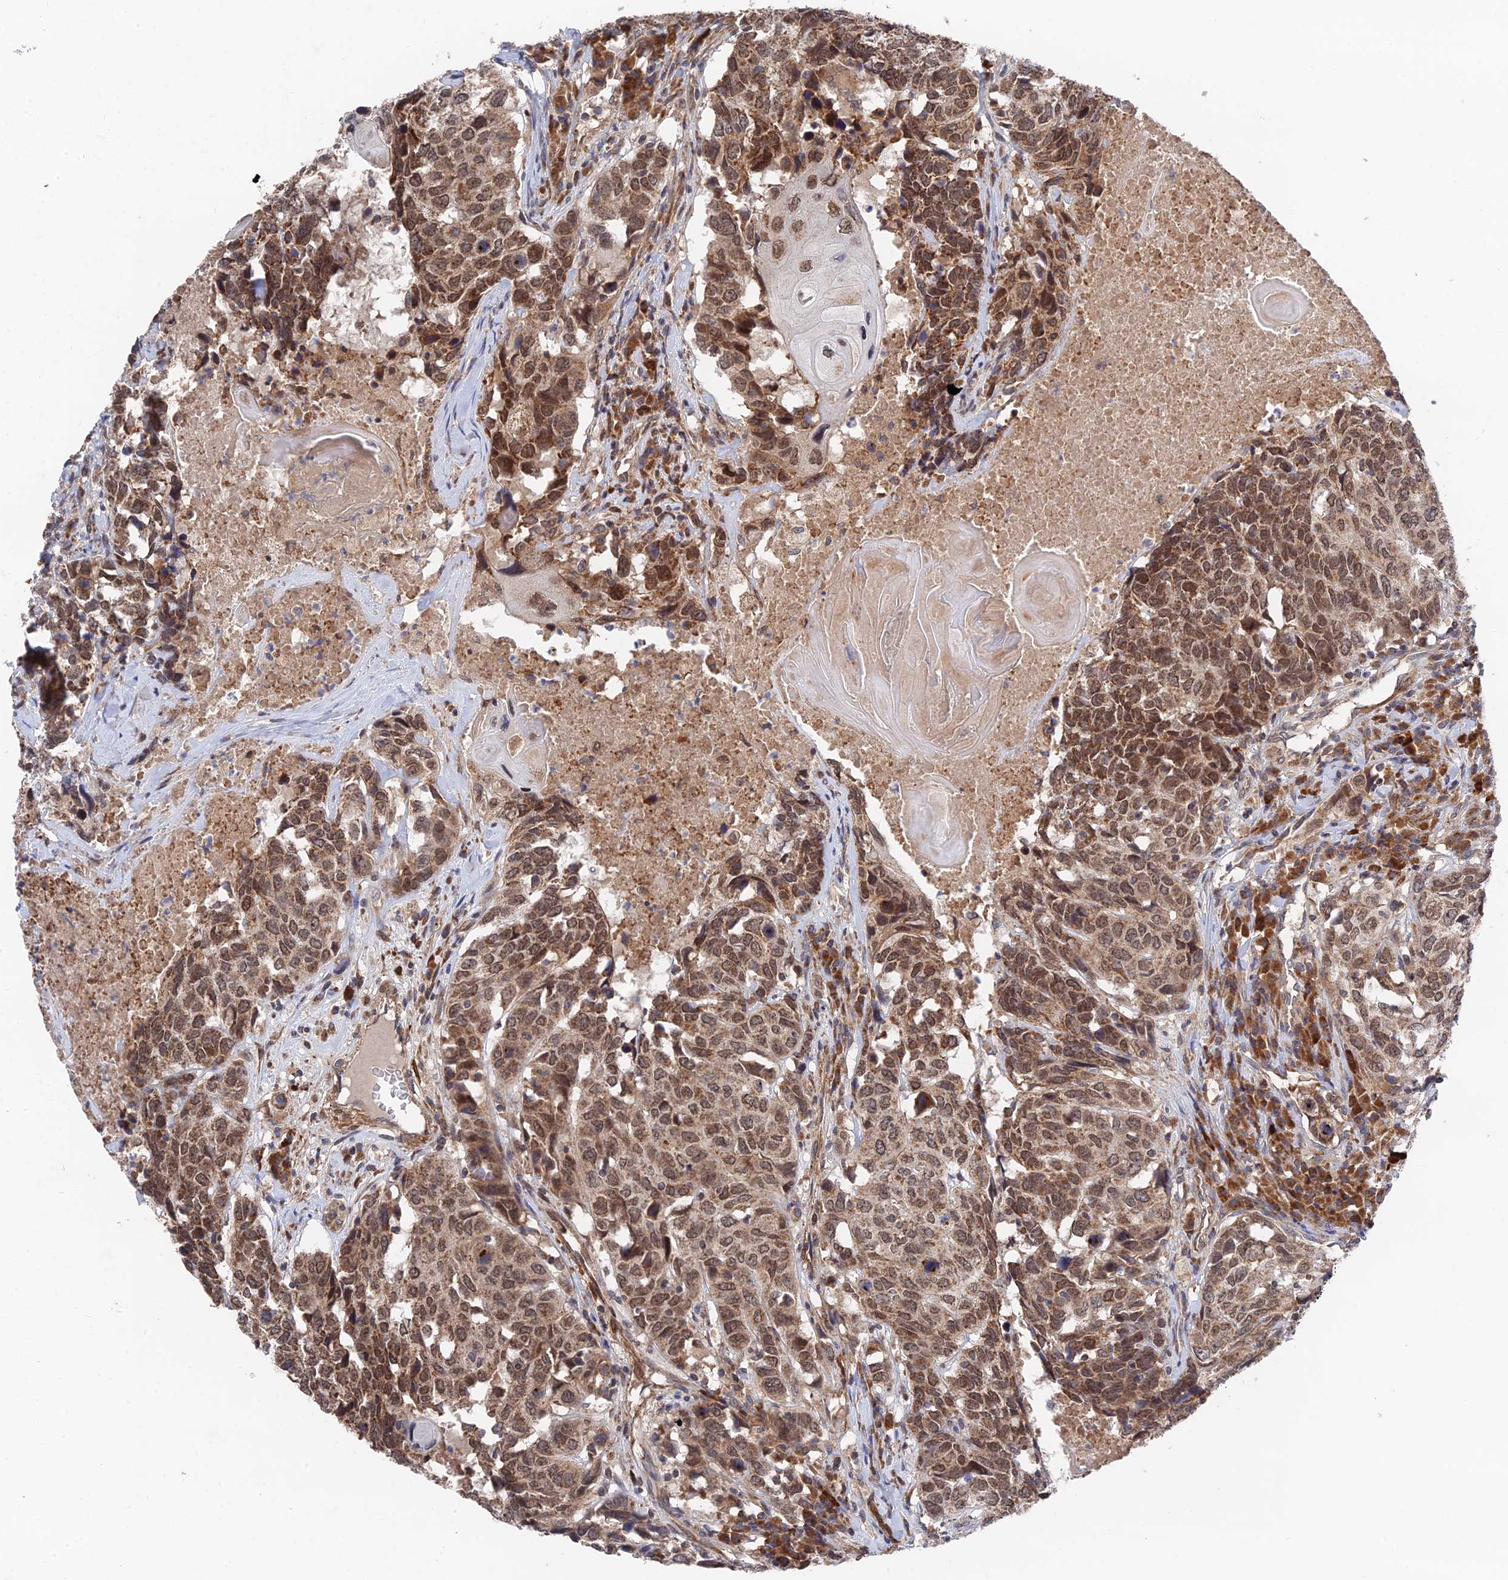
{"staining": {"intensity": "moderate", "quantity": ">75%", "location": "cytoplasmic/membranous,nuclear"}, "tissue": "head and neck cancer", "cell_type": "Tumor cells", "image_type": "cancer", "snomed": [{"axis": "morphology", "description": "Squamous cell carcinoma, NOS"}, {"axis": "topography", "description": "Head-Neck"}], "caption": "This micrograph shows immunohistochemistry staining of head and neck squamous cell carcinoma, with medium moderate cytoplasmic/membranous and nuclear positivity in approximately >75% of tumor cells.", "gene": "ZNF320", "patient": {"sex": "male", "age": 66}}